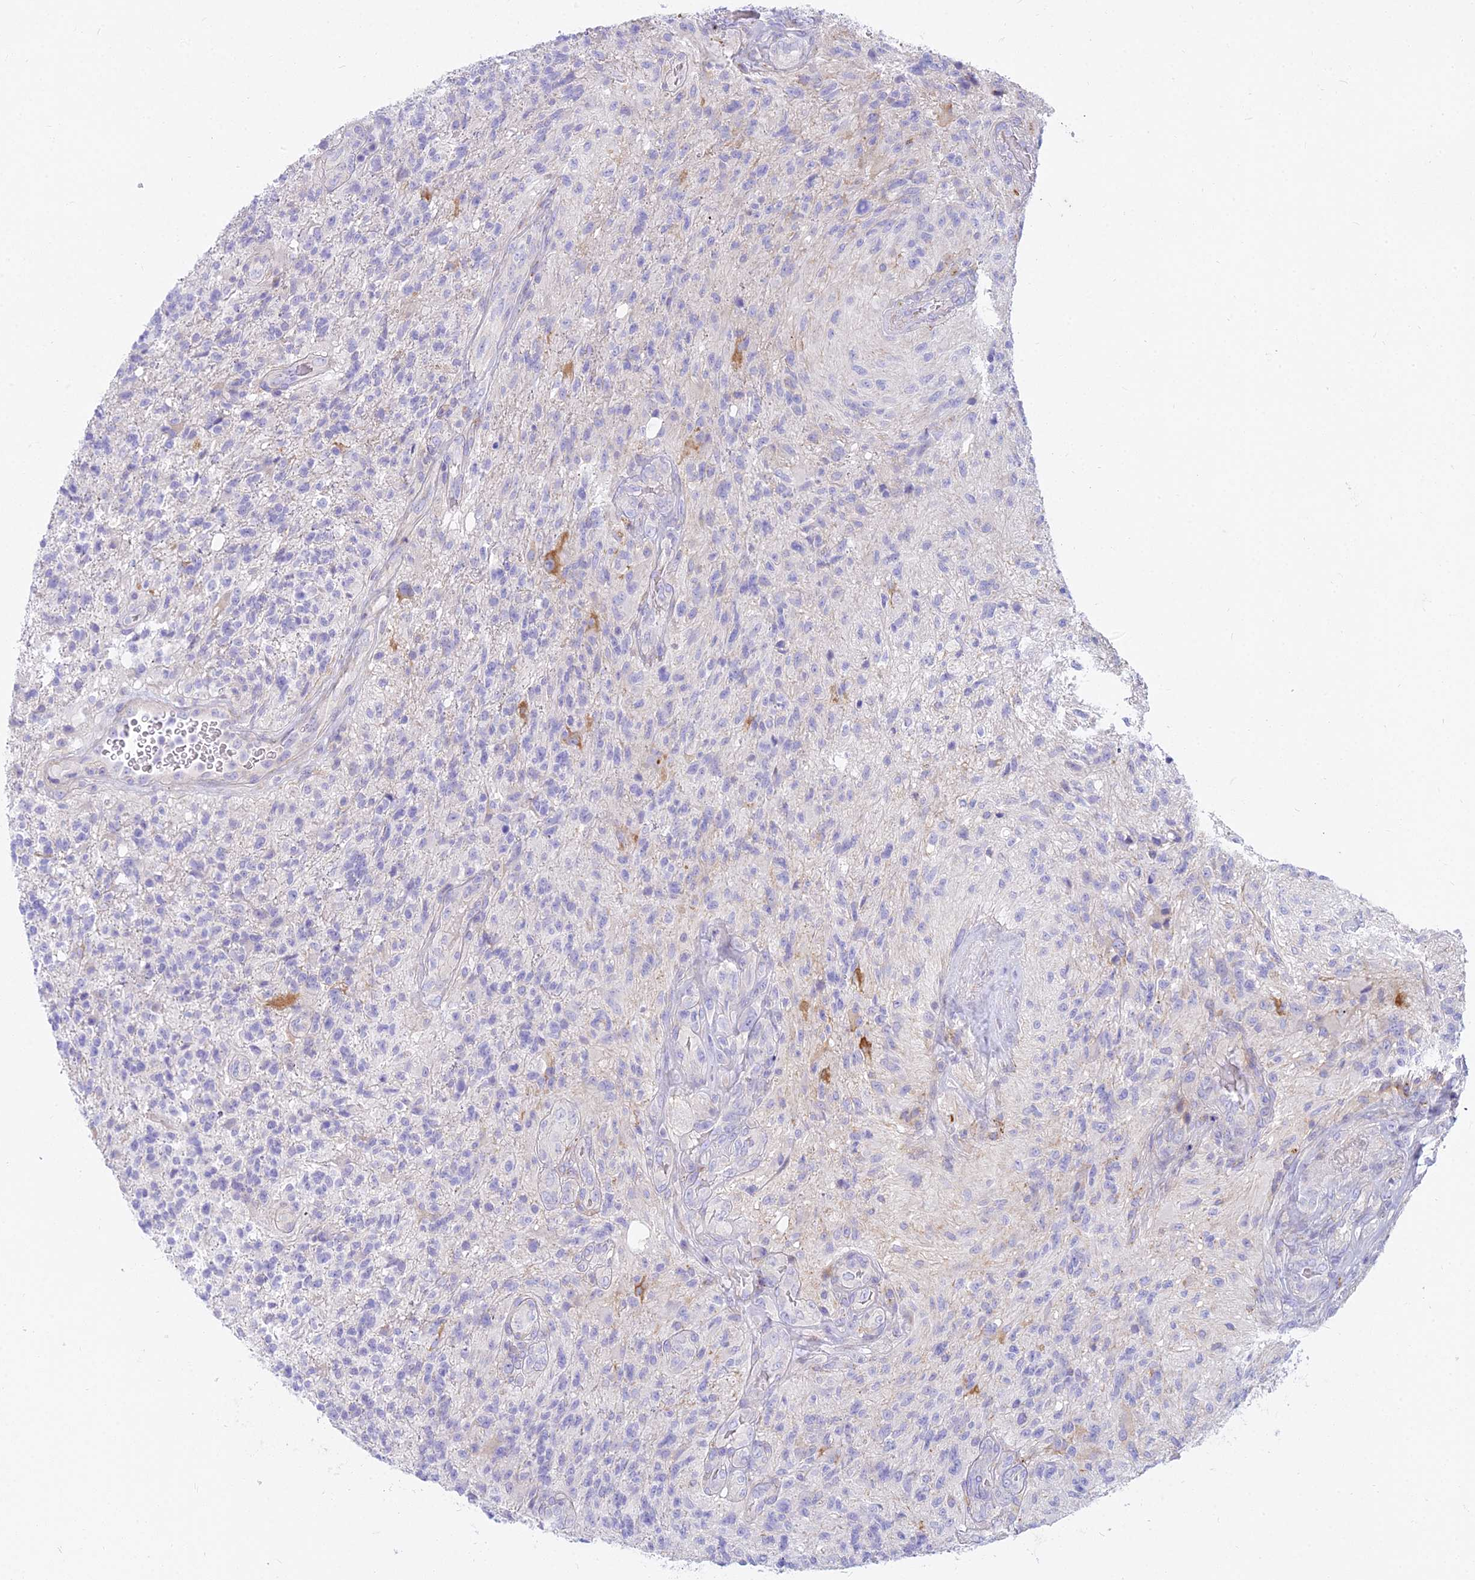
{"staining": {"intensity": "negative", "quantity": "none", "location": "none"}, "tissue": "glioma", "cell_type": "Tumor cells", "image_type": "cancer", "snomed": [{"axis": "morphology", "description": "Glioma, malignant, High grade"}, {"axis": "topography", "description": "Brain"}], "caption": "Histopathology image shows no significant protein staining in tumor cells of high-grade glioma (malignant).", "gene": "SMIM24", "patient": {"sex": "male", "age": 56}}